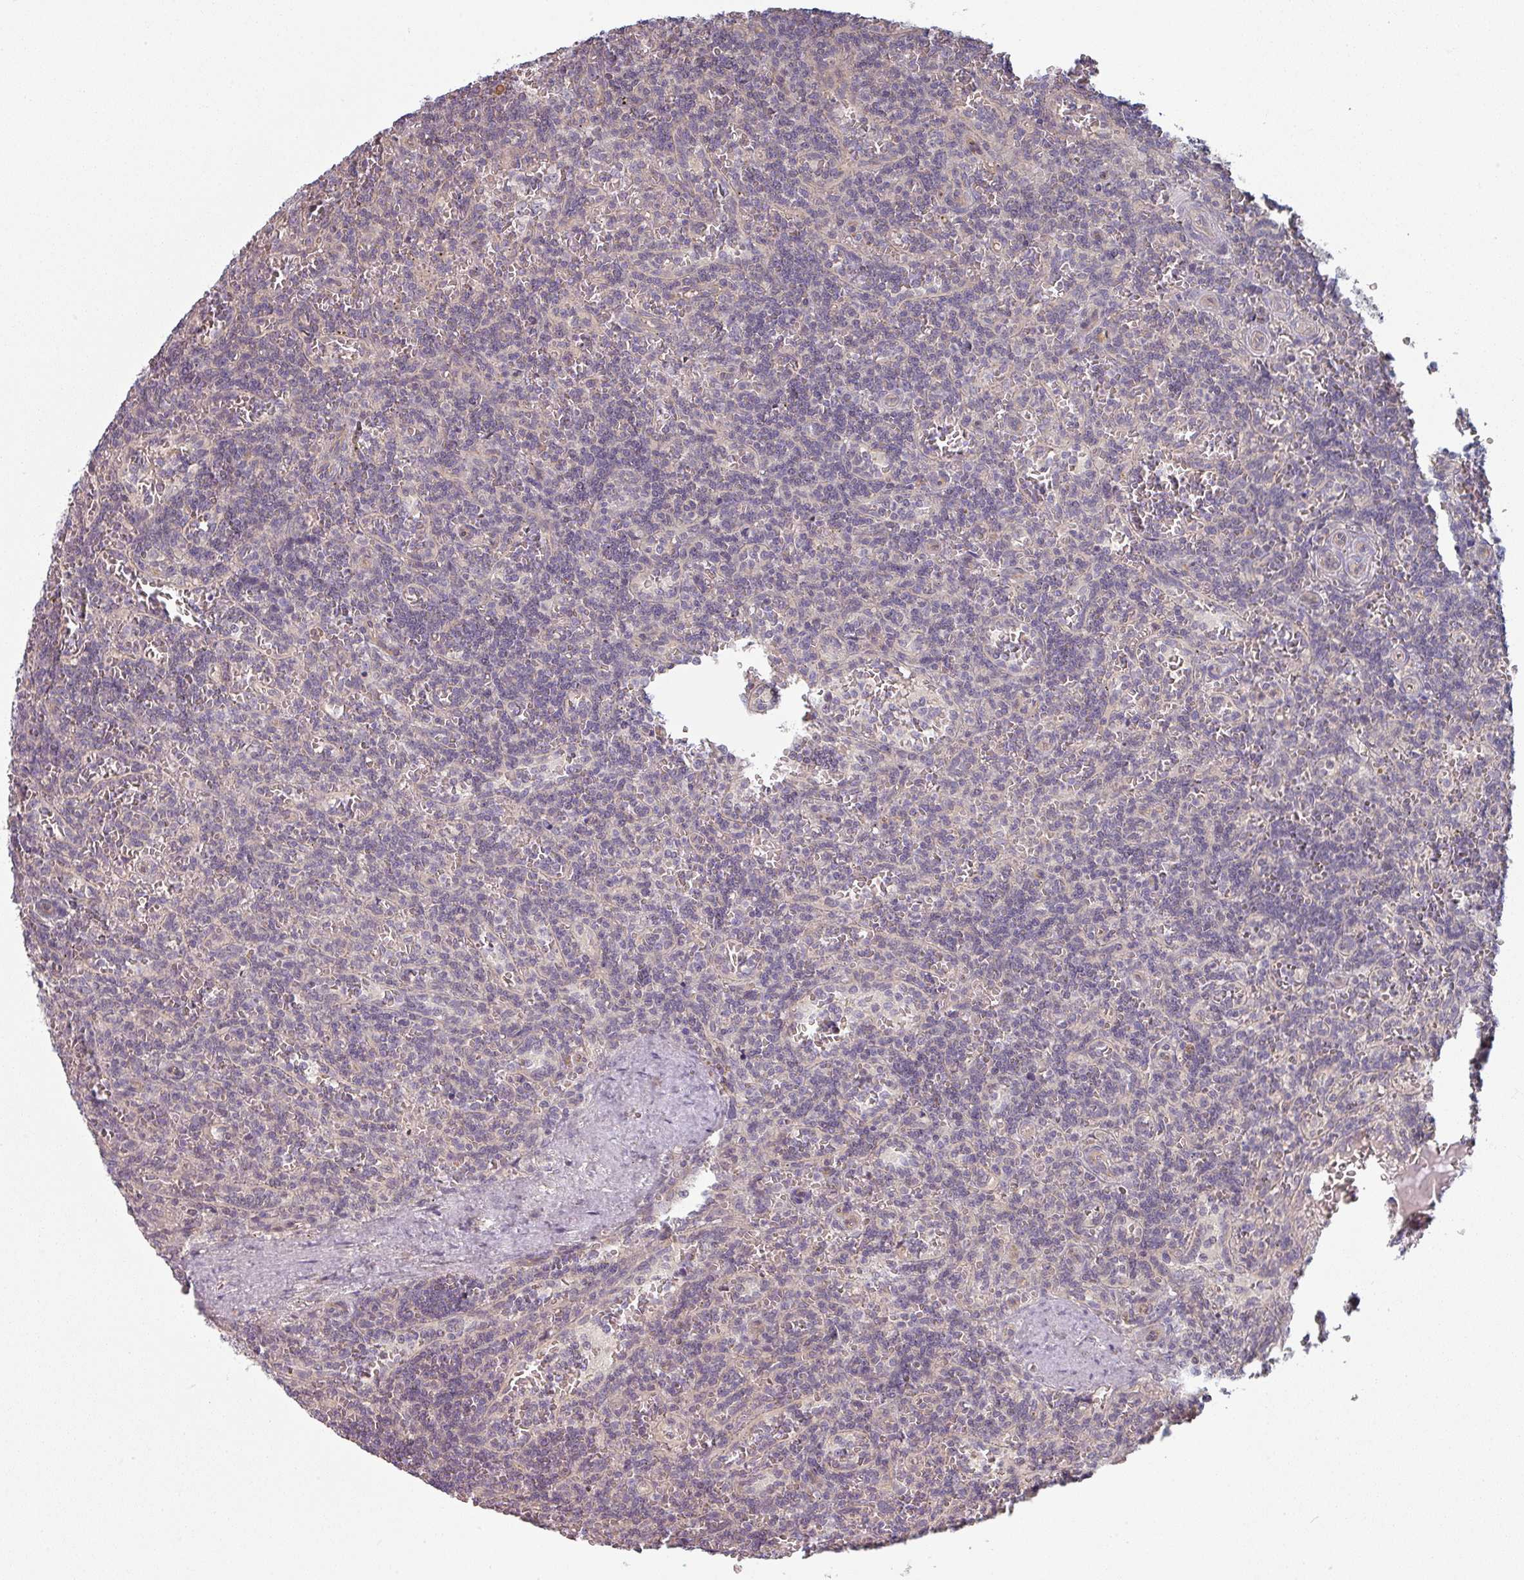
{"staining": {"intensity": "negative", "quantity": "none", "location": "none"}, "tissue": "lymphoma", "cell_type": "Tumor cells", "image_type": "cancer", "snomed": [{"axis": "morphology", "description": "Malignant lymphoma, non-Hodgkin's type, Low grade"}, {"axis": "topography", "description": "Spleen"}], "caption": "The micrograph demonstrates no significant staining in tumor cells of lymphoma. Brightfield microscopy of immunohistochemistry (IHC) stained with DAB (brown) and hematoxylin (blue), captured at high magnification.", "gene": "PLEKHJ1", "patient": {"sex": "male", "age": 73}}